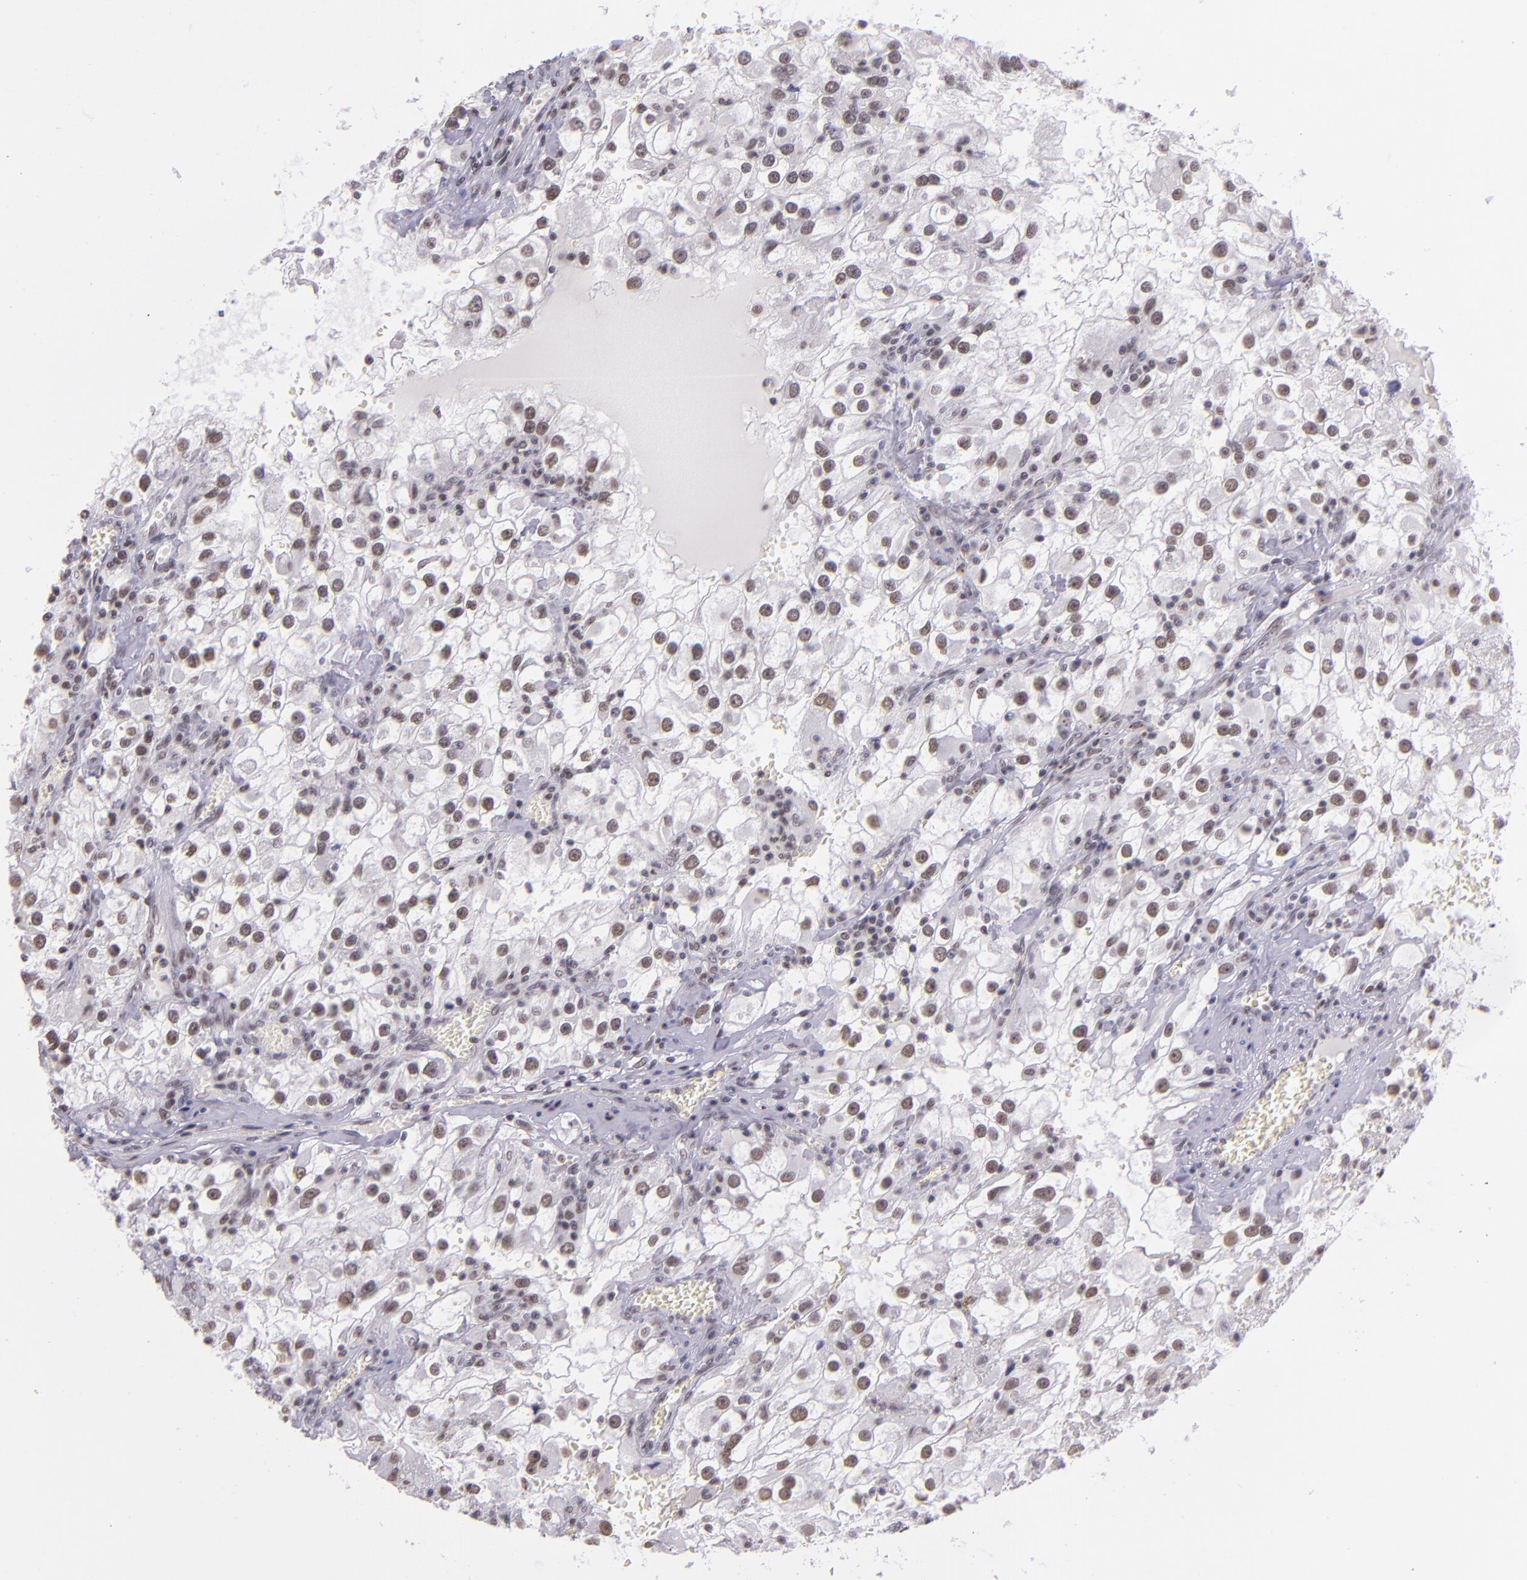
{"staining": {"intensity": "weak", "quantity": "25%-75%", "location": "nuclear"}, "tissue": "renal cancer", "cell_type": "Tumor cells", "image_type": "cancer", "snomed": [{"axis": "morphology", "description": "Adenocarcinoma, NOS"}, {"axis": "topography", "description": "Kidney"}], "caption": "This image shows immunohistochemistry (IHC) staining of human adenocarcinoma (renal), with low weak nuclear positivity in approximately 25%-75% of tumor cells.", "gene": "USF1", "patient": {"sex": "female", "age": 52}}